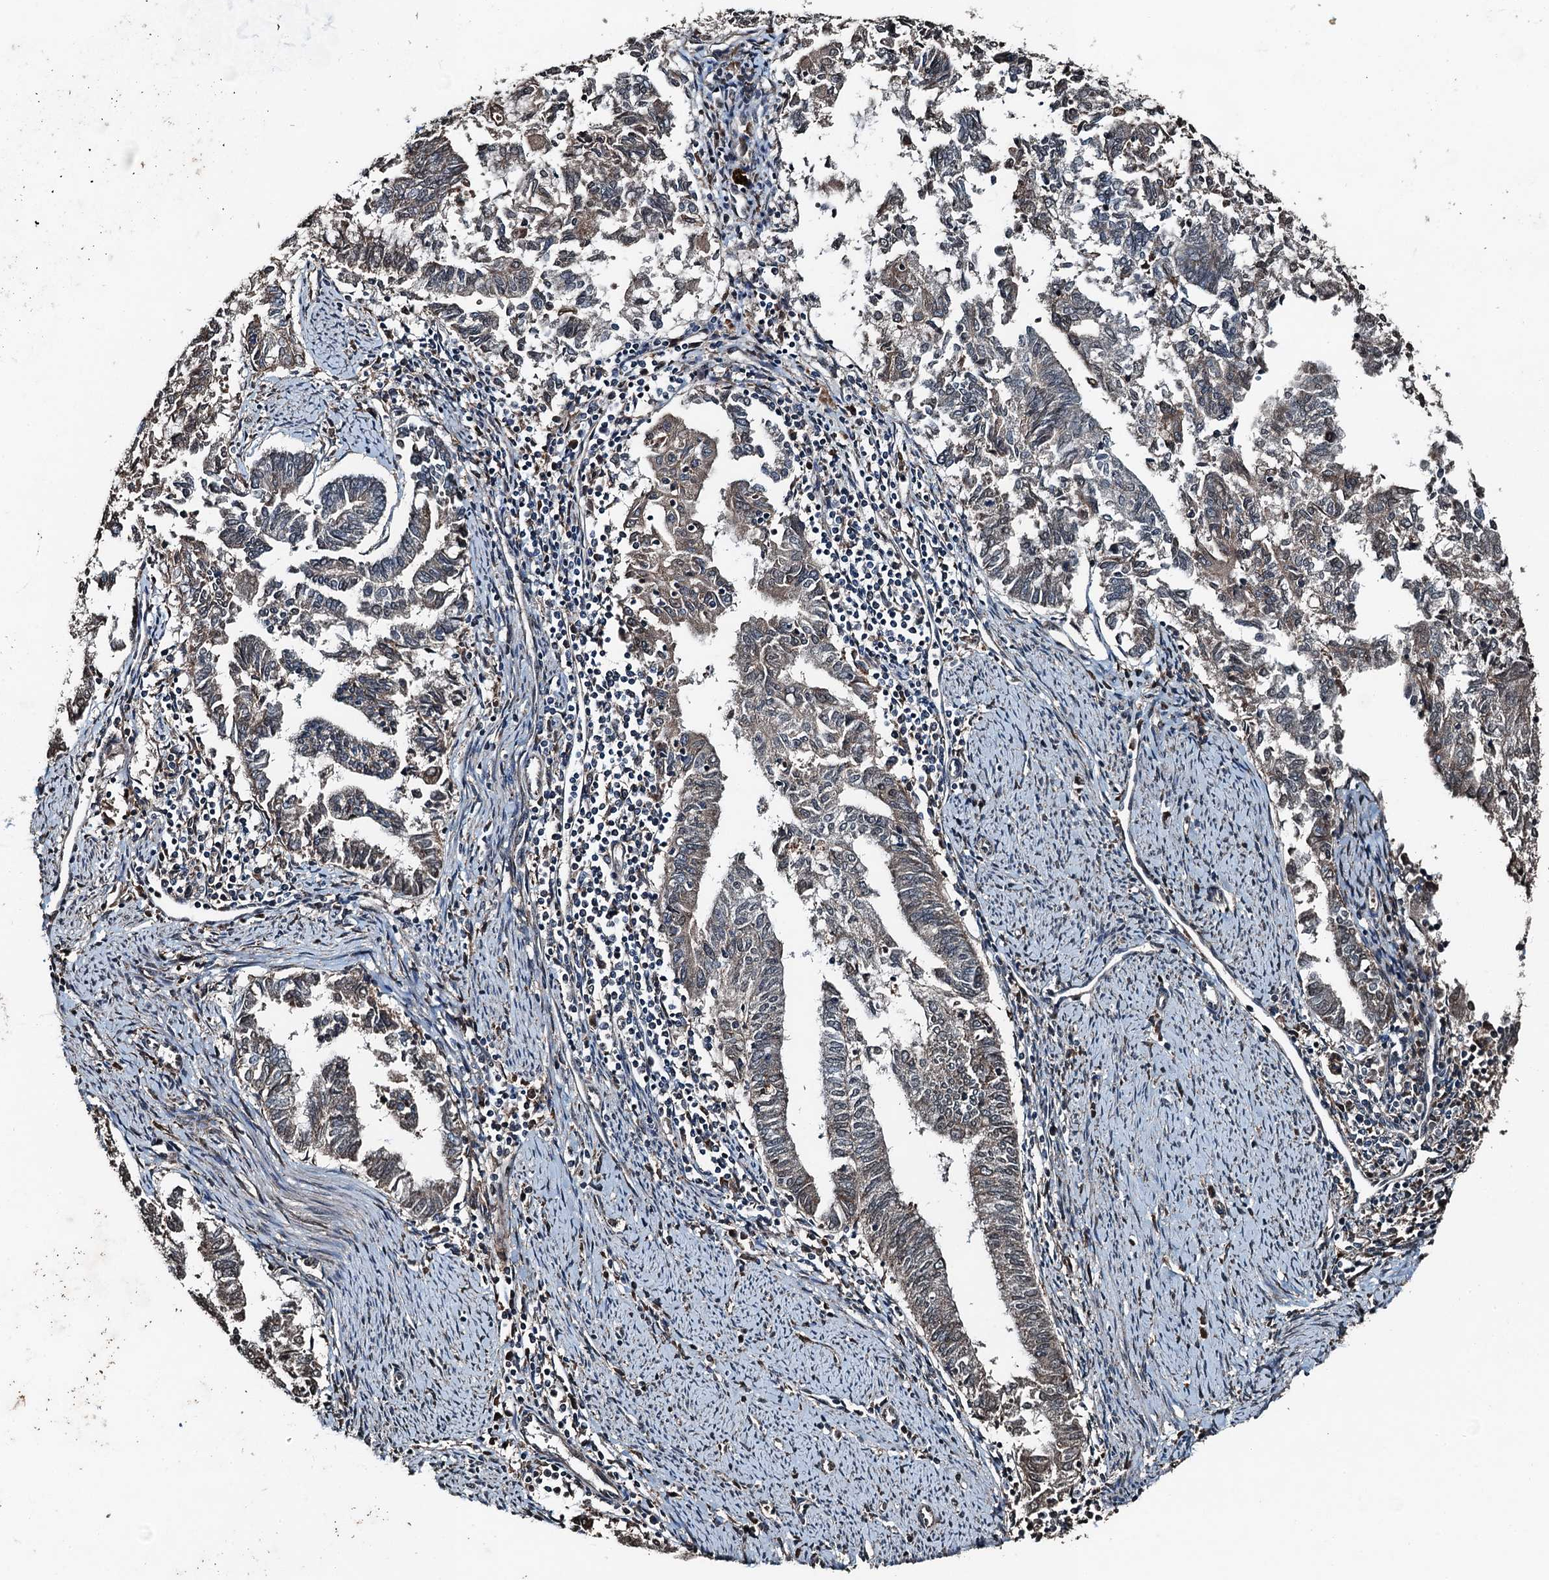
{"staining": {"intensity": "weak", "quantity": "<25%", "location": "cytoplasmic/membranous"}, "tissue": "endometrial cancer", "cell_type": "Tumor cells", "image_type": "cancer", "snomed": [{"axis": "morphology", "description": "Adenocarcinoma, NOS"}, {"axis": "topography", "description": "Endometrium"}], "caption": "DAB immunohistochemical staining of endometrial cancer shows no significant positivity in tumor cells. The staining was performed using DAB (3,3'-diaminobenzidine) to visualize the protein expression in brown, while the nuclei were stained in blue with hematoxylin (Magnification: 20x).", "gene": "TCTN1", "patient": {"sex": "female", "age": 79}}